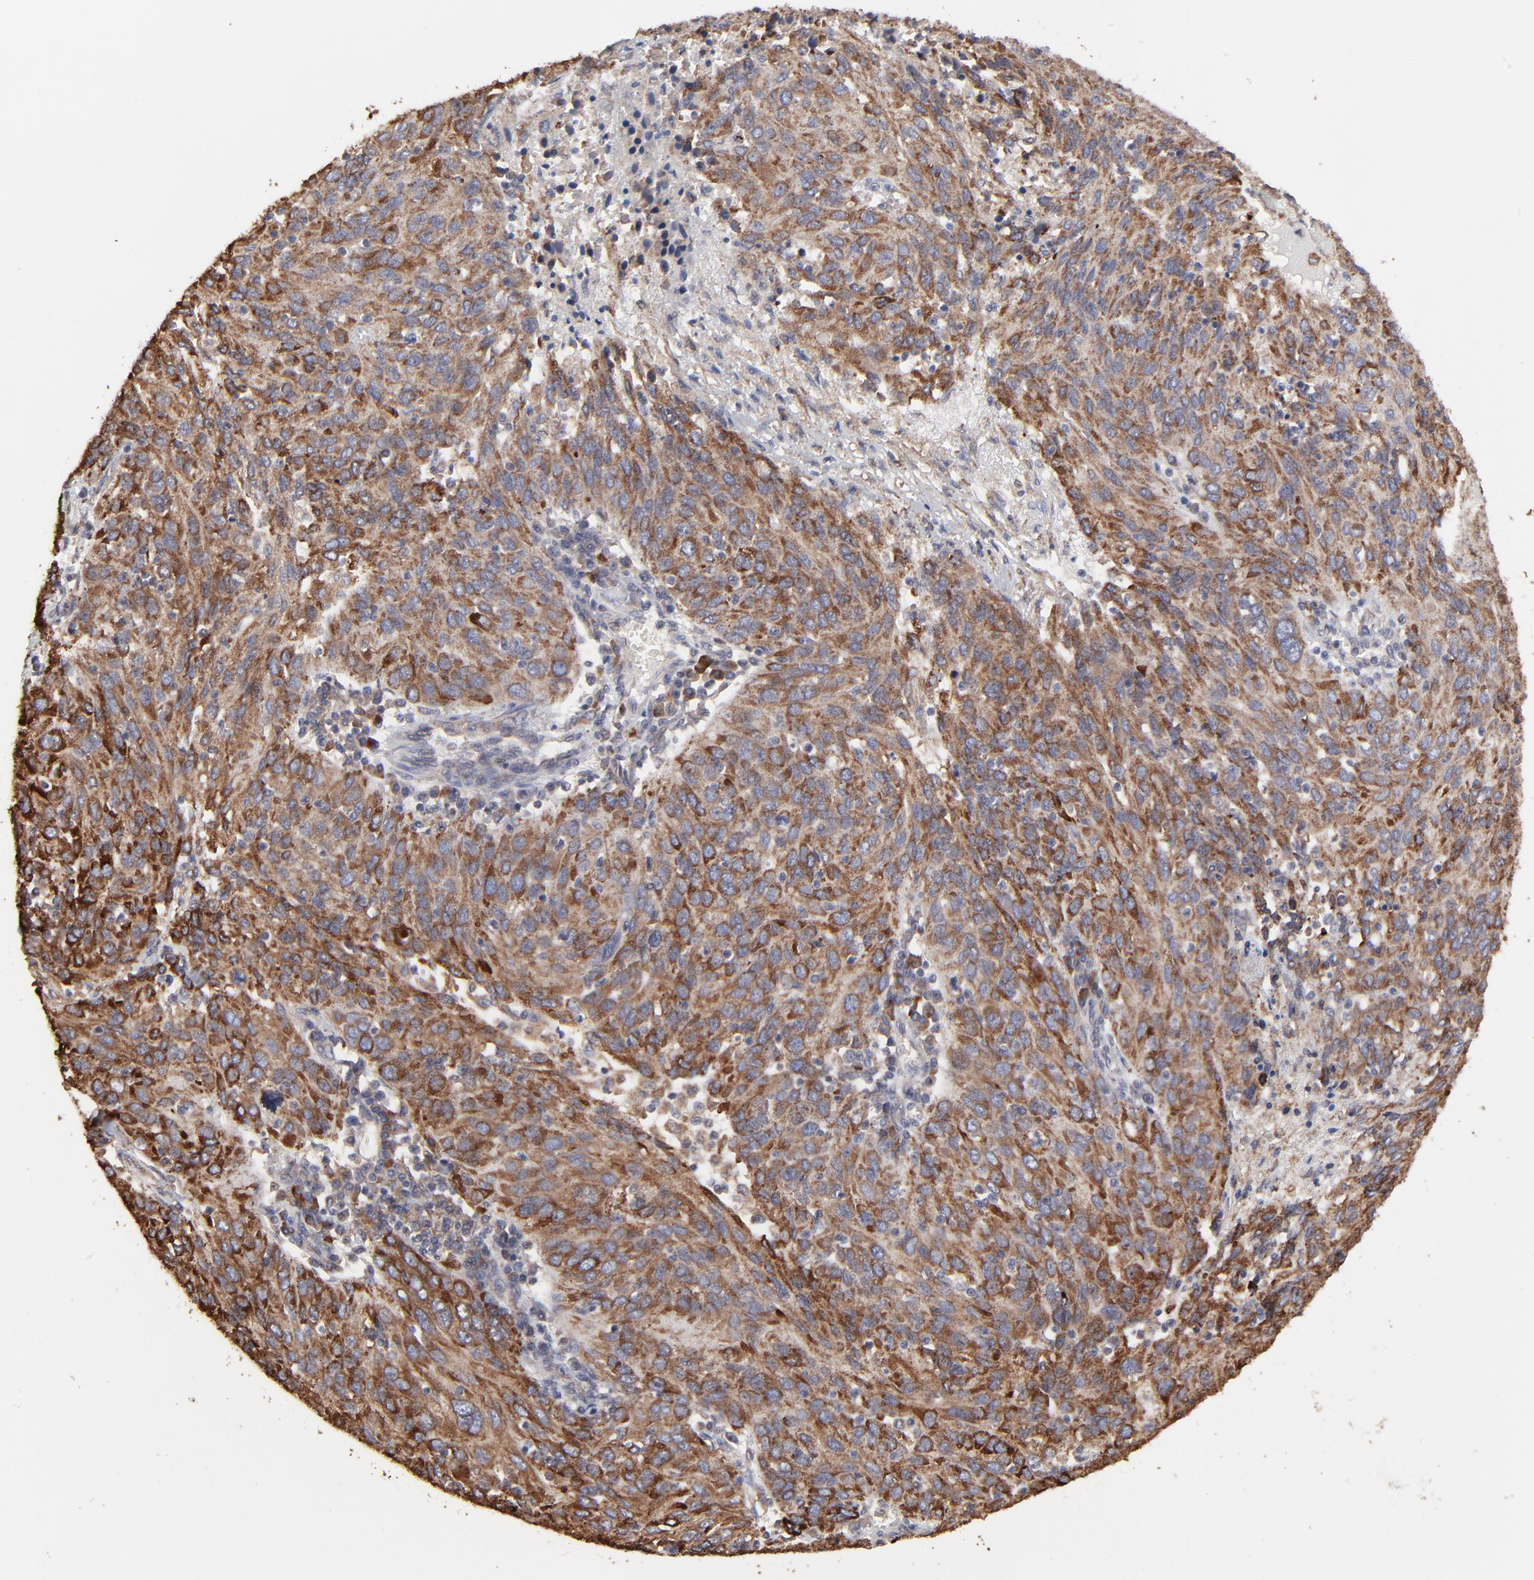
{"staining": {"intensity": "strong", "quantity": ">75%", "location": "cytoplasmic/membranous"}, "tissue": "ovarian cancer", "cell_type": "Tumor cells", "image_type": "cancer", "snomed": [{"axis": "morphology", "description": "Carcinoma, endometroid"}, {"axis": "topography", "description": "Ovary"}], "caption": "This photomicrograph demonstrates ovarian endometroid carcinoma stained with IHC to label a protein in brown. The cytoplasmic/membranous of tumor cells show strong positivity for the protein. Nuclei are counter-stained blue.", "gene": "ELP2", "patient": {"sex": "female", "age": 50}}